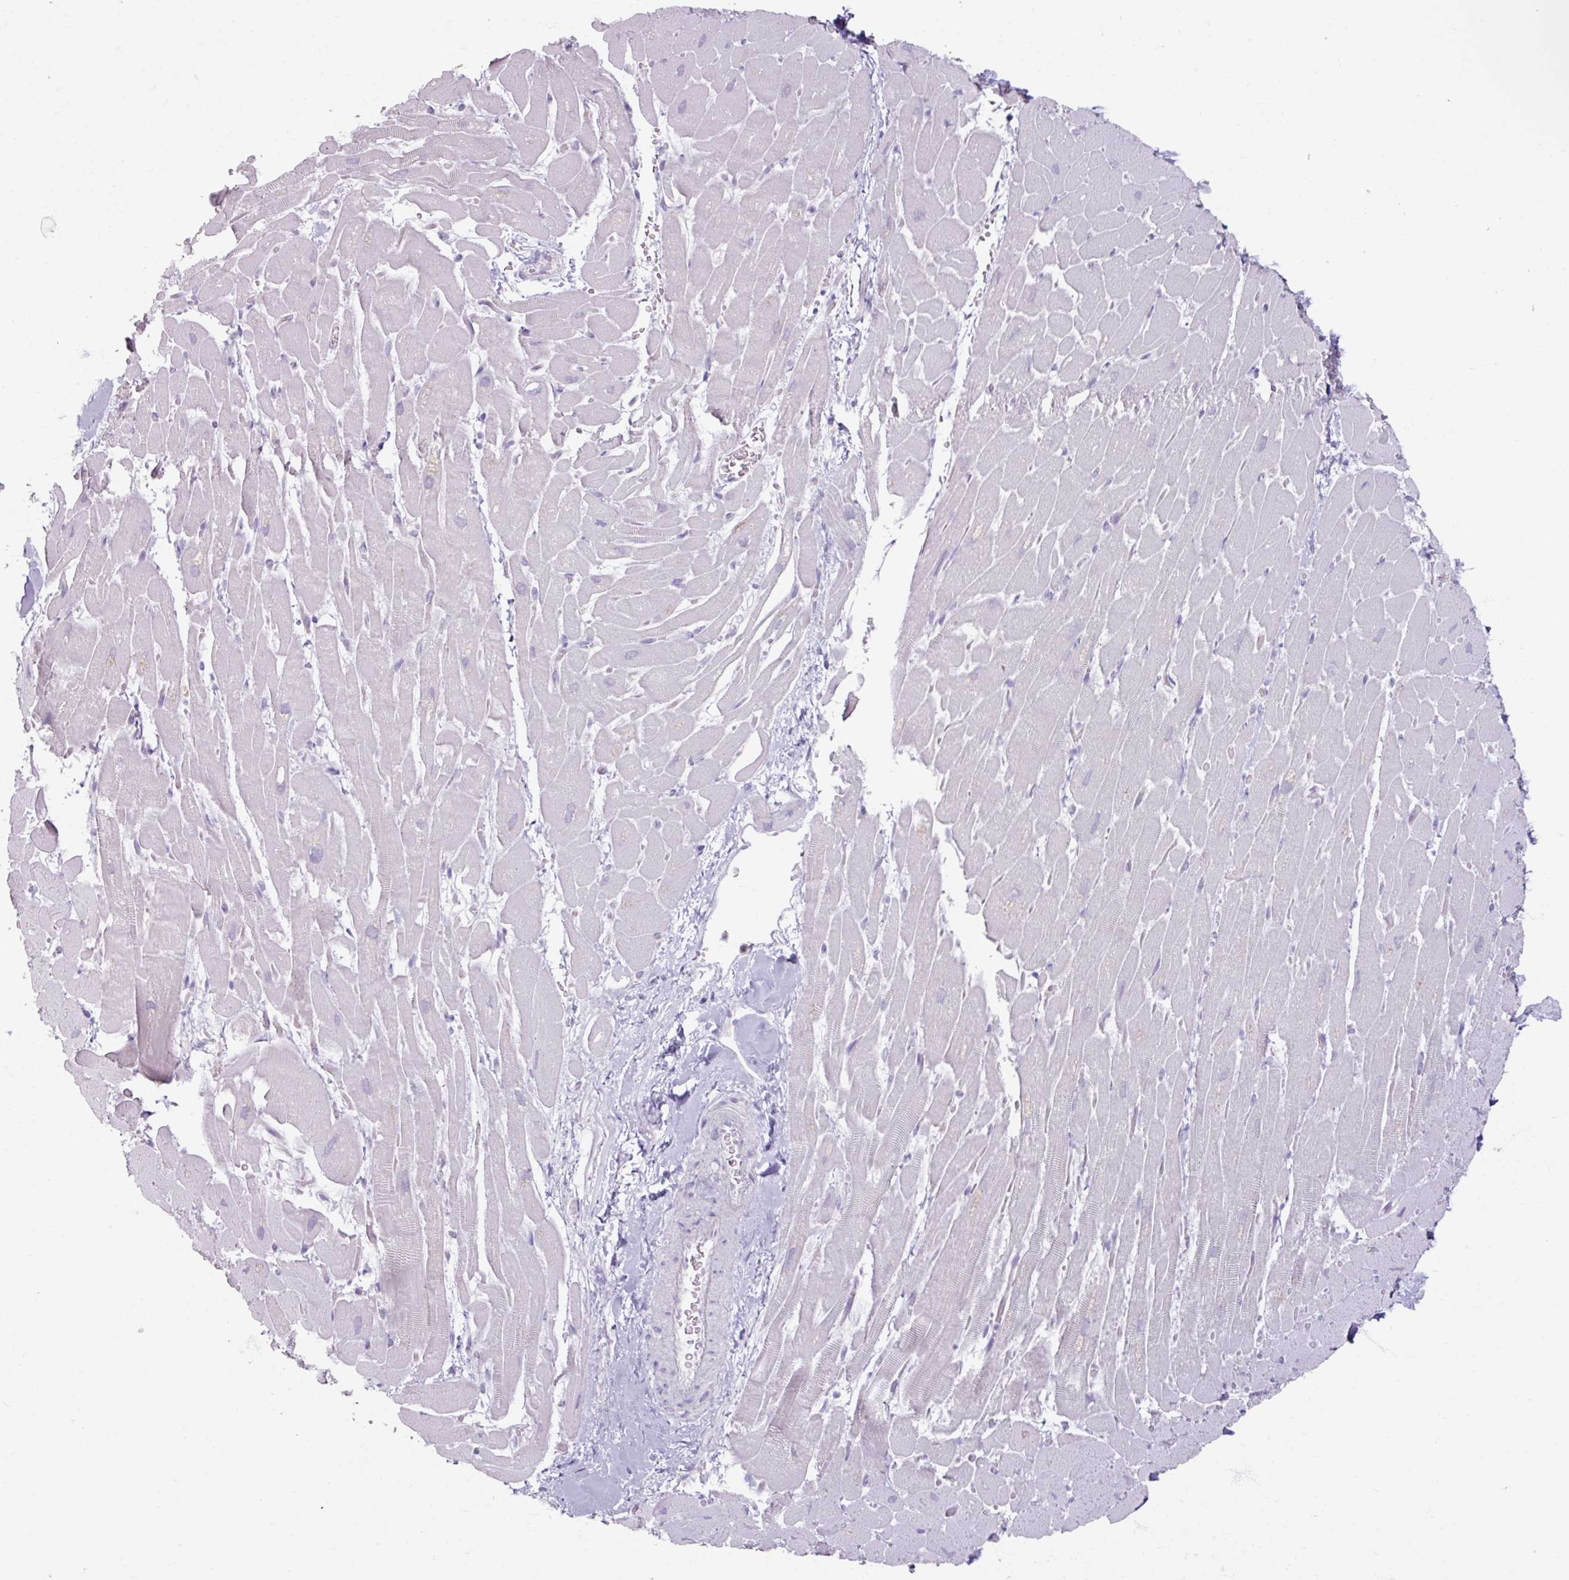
{"staining": {"intensity": "negative", "quantity": "none", "location": "none"}, "tissue": "heart muscle", "cell_type": "Cardiomyocytes", "image_type": "normal", "snomed": [{"axis": "morphology", "description": "Normal tissue, NOS"}, {"axis": "topography", "description": "Heart"}], "caption": "This photomicrograph is of normal heart muscle stained with IHC to label a protein in brown with the nuclei are counter-stained blue. There is no expression in cardiomyocytes.", "gene": "ARG1", "patient": {"sex": "male", "age": 37}}